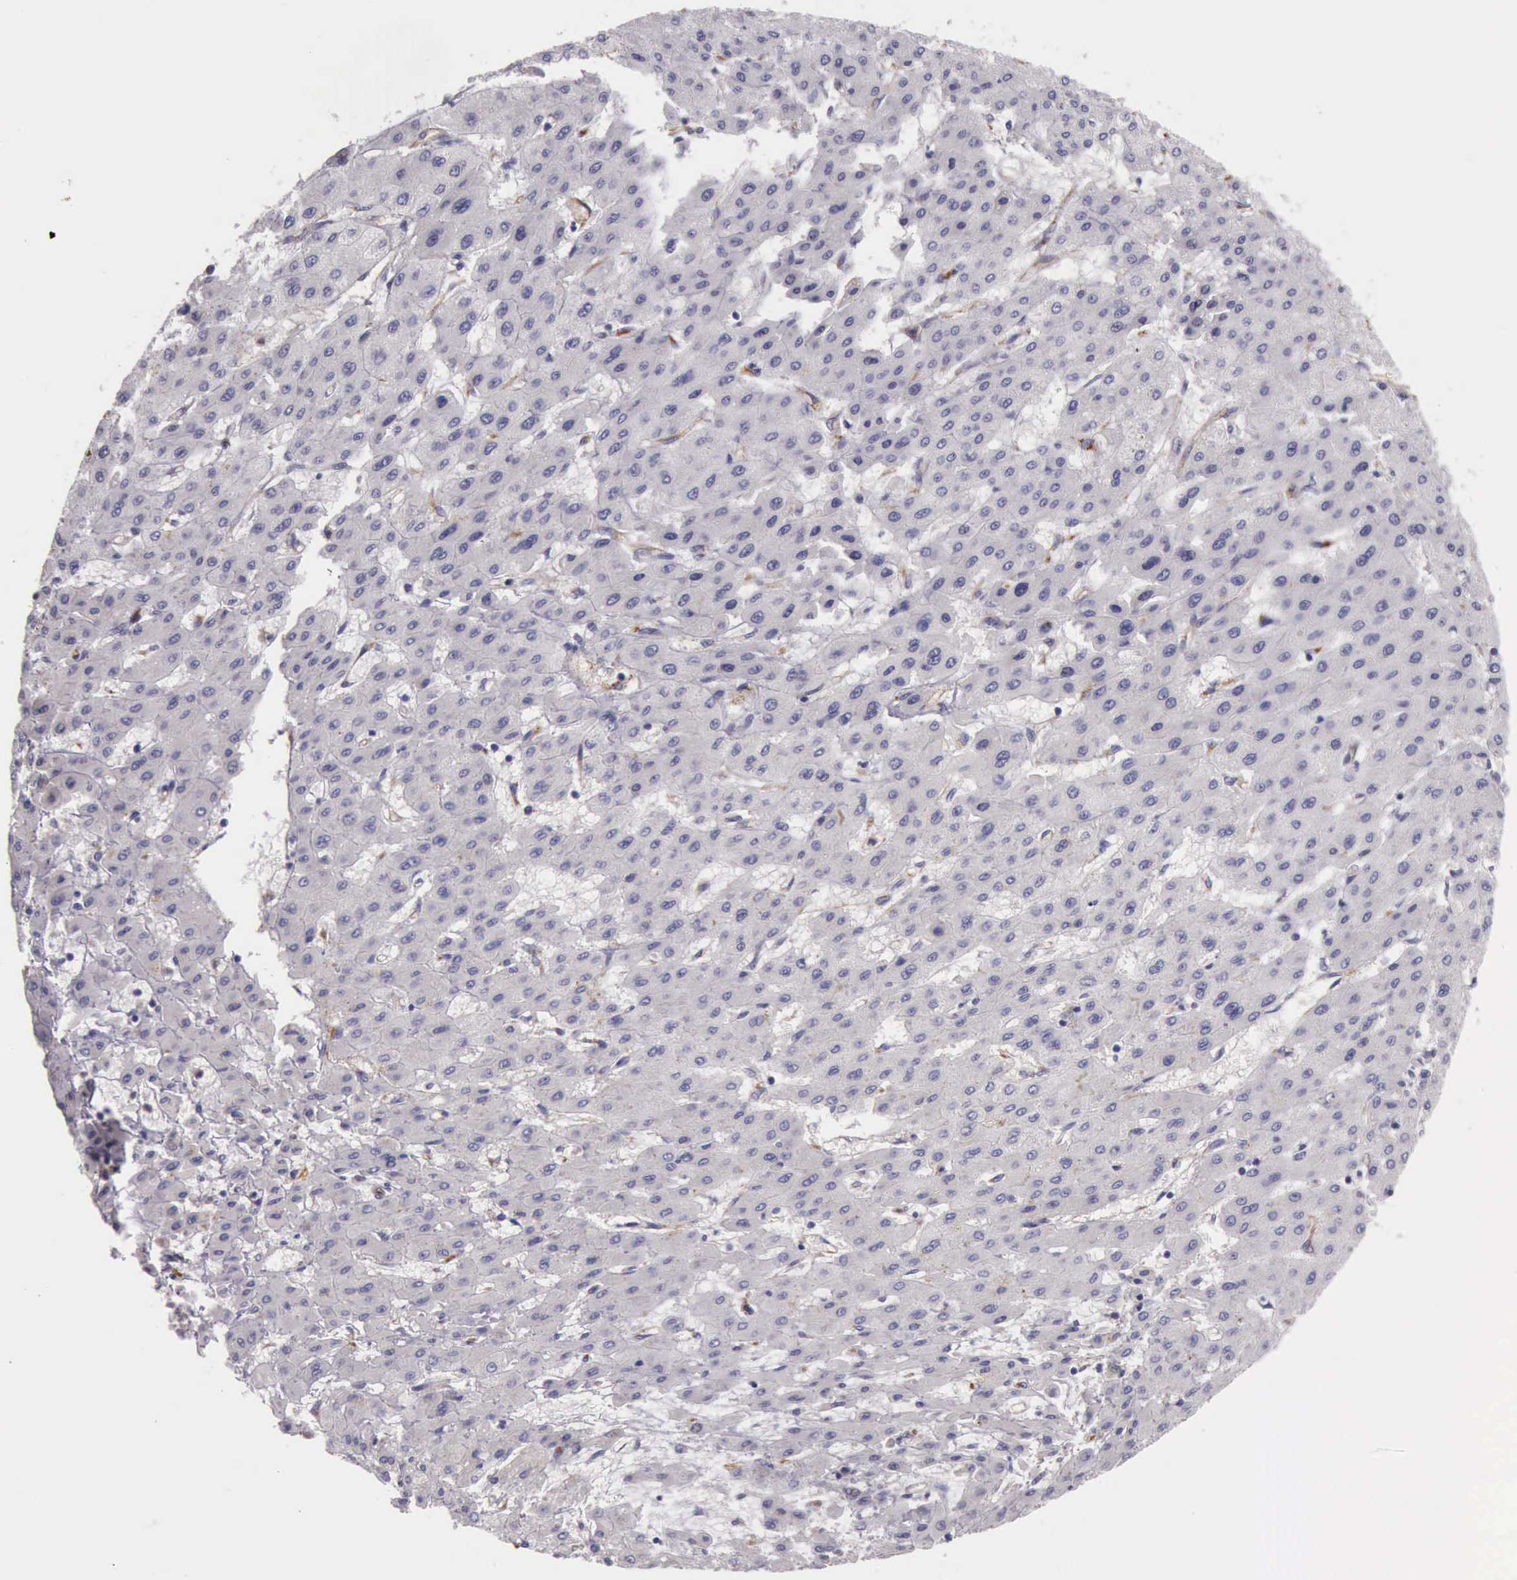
{"staining": {"intensity": "negative", "quantity": "none", "location": "none"}, "tissue": "liver cancer", "cell_type": "Tumor cells", "image_type": "cancer", "snomed": [{"axis": "morphology", "description": "Carcinoma, Hepatocellular, NOS"}, {"axis": "topography", "description": "Liver"}], "caption": "DAB immunohistochemical staining of human hepatocellular carcinoma (liver) displays no significant positivity in tumor cells.", "gene": "TCEANC", "patient": {"sex": "female", "age": 52}}